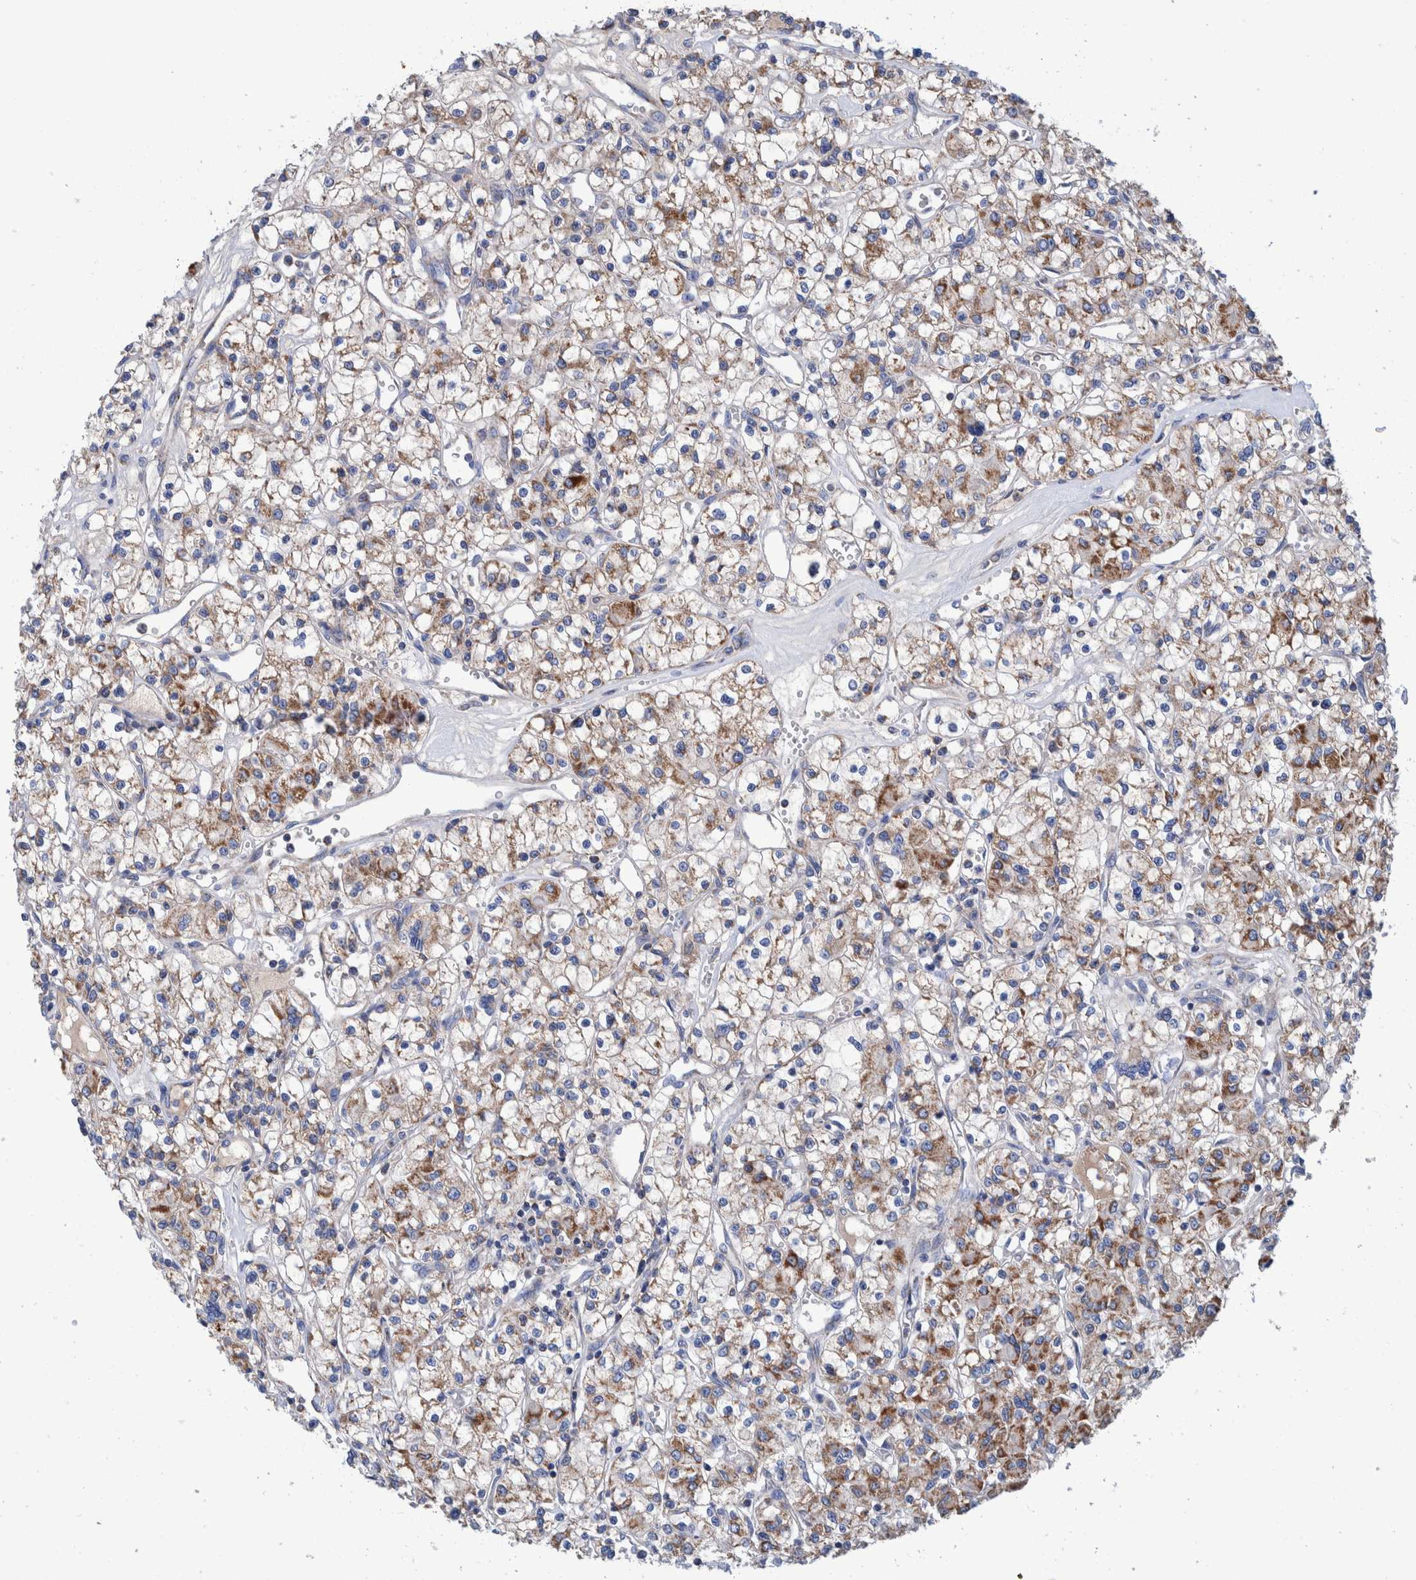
{"staining": {"intensity": "moderate", "quantity": ">75%", "location": "cytoplasmic/membranous"}, "tissue": "renal cancer", "cell_type": "Tumor cells", "image_type": "cancer", "snomed": [{"axis": "morphology", "description": "Adenocarcinoma, NOS"}, {"axis": "topography", "description": "Kidney"}], "caption": "A micrograph of adenocarcinoma (renal) stained for a protein displays moderate cytoplasmic/membranous brown staining in tumor cells. (Brightfield microscopy of DAB IHC at high magnification).", "gene": "DECR1", "patient": {"sex": "female", "age": 59}}